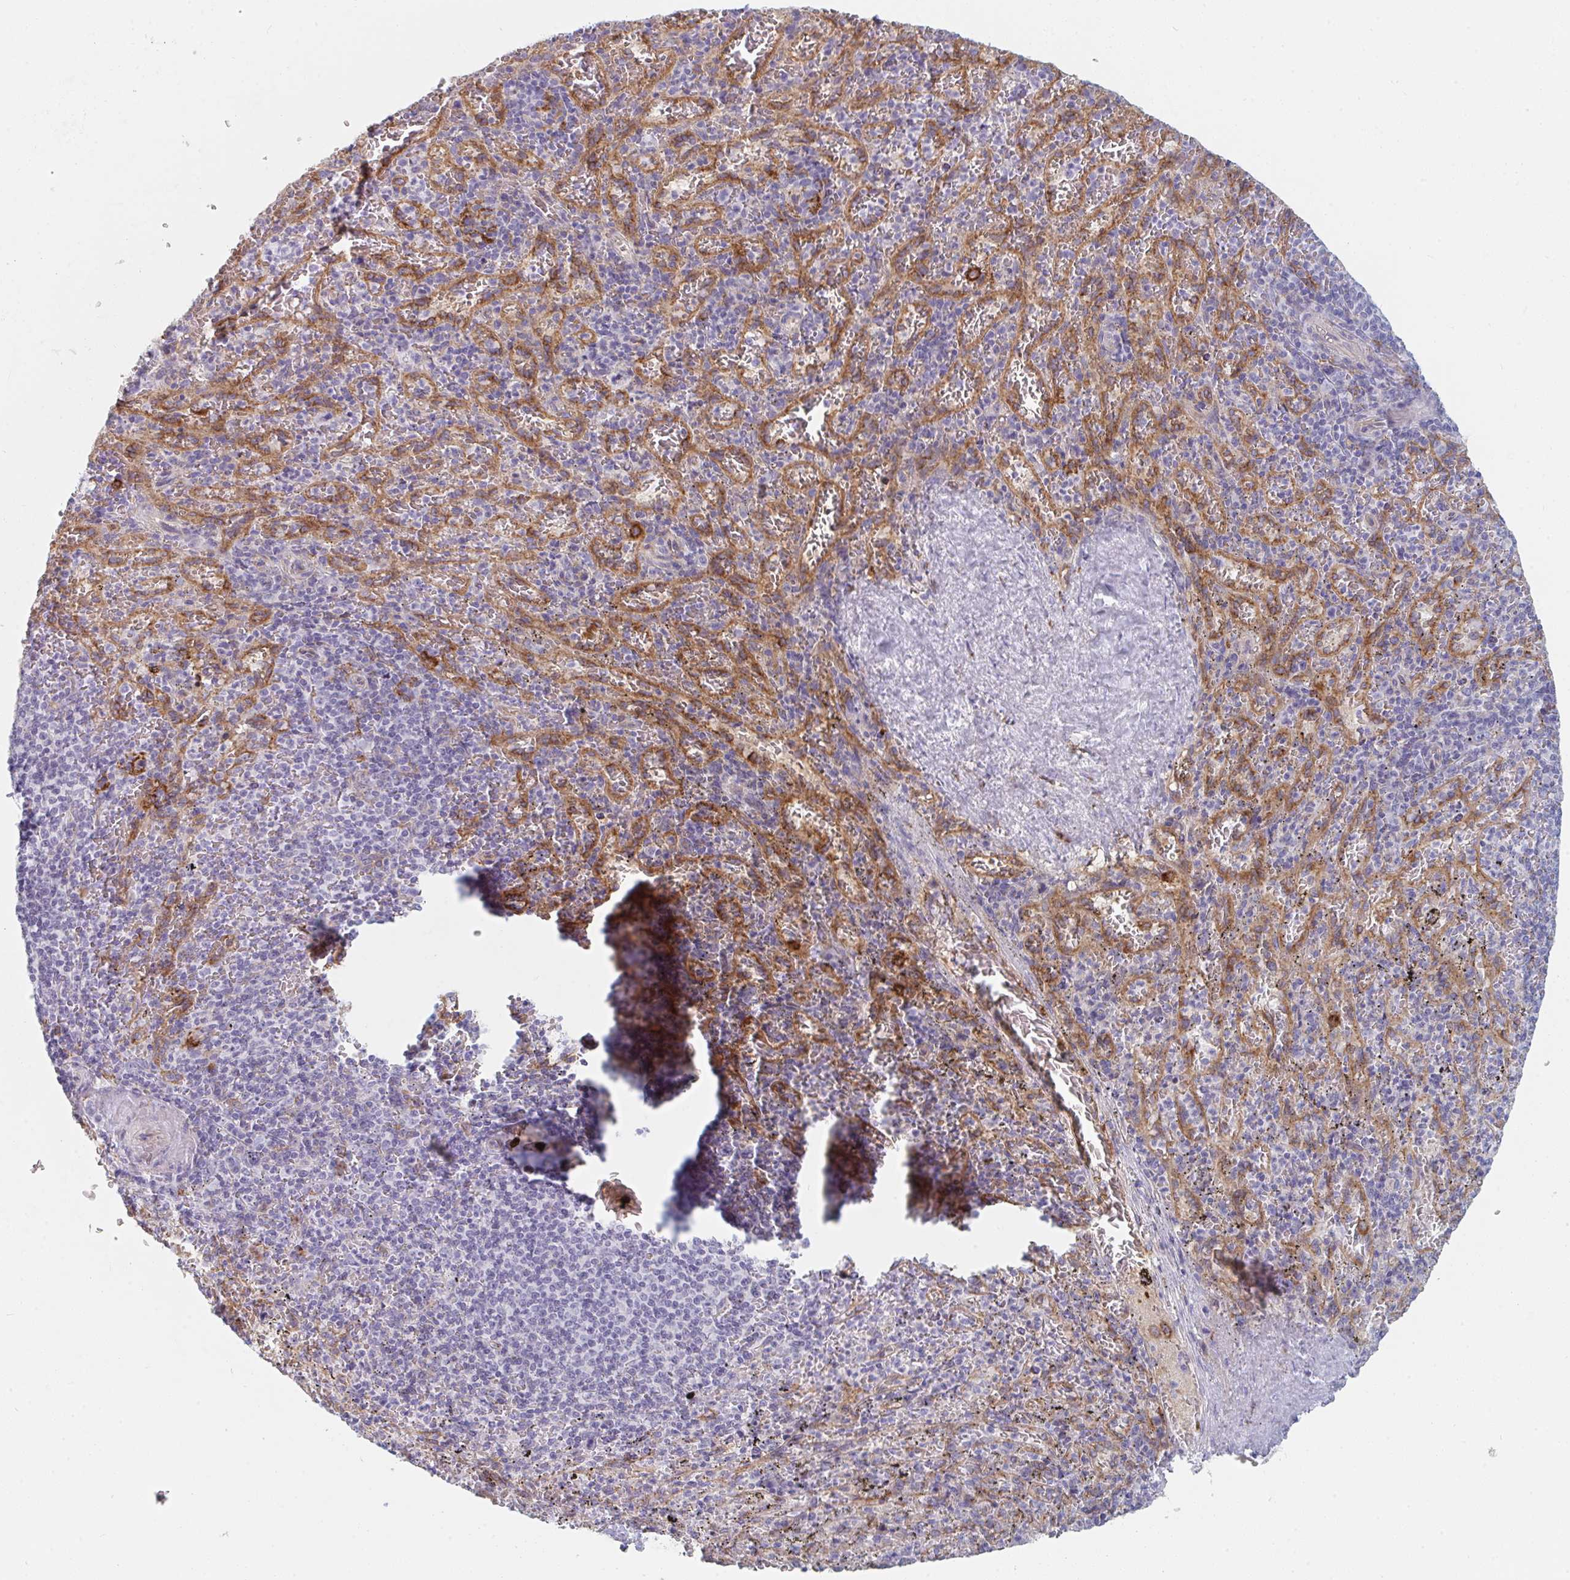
{"staining": {"intensity": "negative", "quantity": "none", "location": "none"}, "tissue": "spleen", "cell_type": "Cells in red pulp", "image_type": "normal", "snomed": [{"axis": "morphology", "description": "Normal tissue, NOS"}, {"axis": "topography", "description": "Spleen"}], "caption": "The photomicrograph exhibits no significant expression in cells in red pulp of spleen.", "gene": "DAB2", "patient": {"sex": "male", "age": 57}}